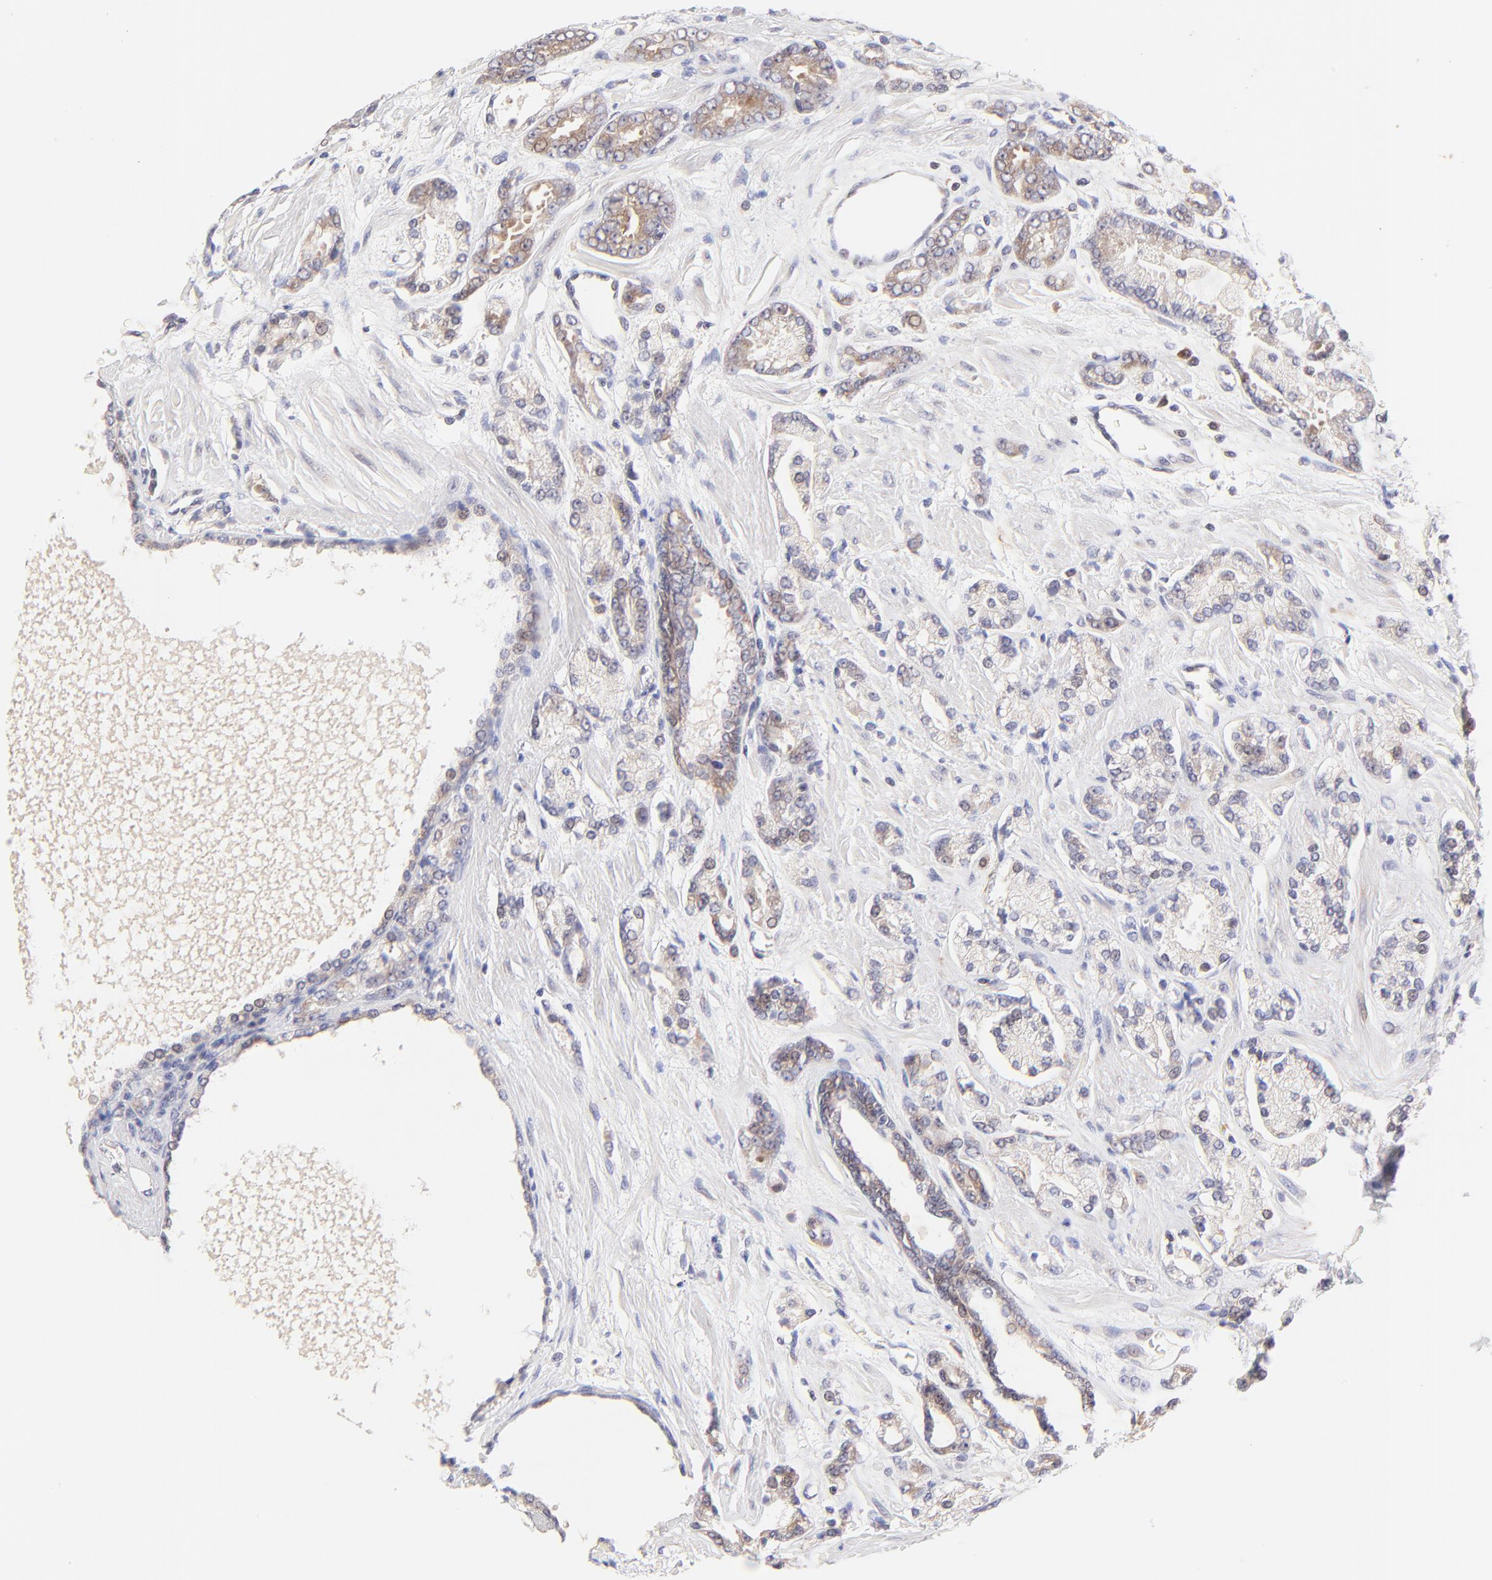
{"staining": {"intensity": "weak", "quantity": "25%-75%", "location": "cytoplasmic/membranous"}, "tissue": "prostate cancer", "cell_type": "Tumor cells", "image_type": "cancer", "snomed": [{"axis": "morphology", "description": "Adenocarcinoma, High grade"}, {"axis": "topography", "description": "Prostate"}], "caption": "An immunohistochemistry (IHC) histopathology image of tumor tissue is shown. Protein staining in brown labels weak cytoplasmic/membranous positivity in prostate cancer (adenocarcinoma (high-grade)) within tumor cells.", "gene": "TNRC6B", "patient": {"sex": "male", "age": 71}}